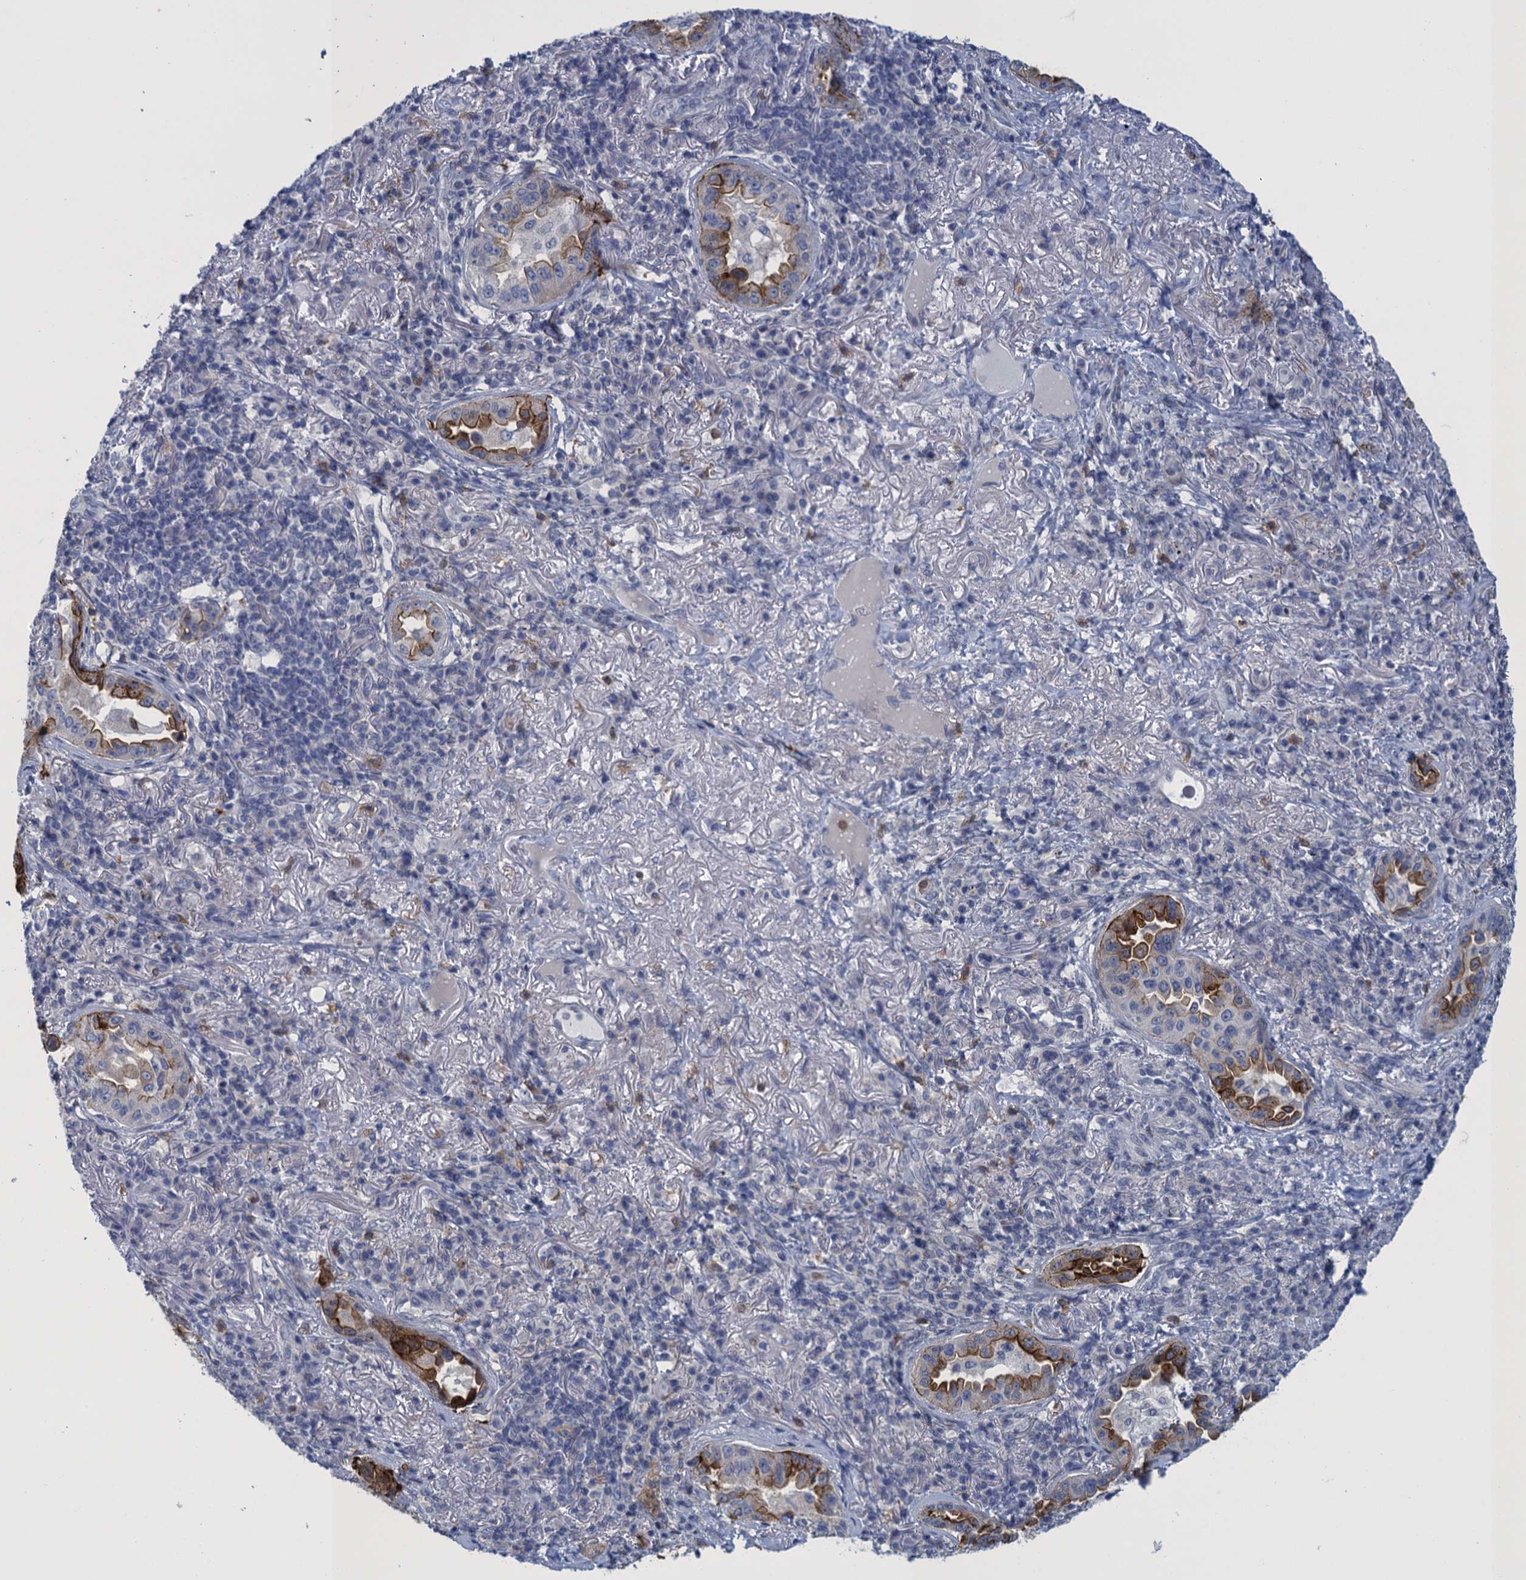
{"staining": {"intensity": "strong", "quantity": "25%-75%", "location": "cytoplasmic/membranous"}, "tissue": "lung cancer", "cell_type": "Tumor cells", "image_type": "cancer", "snomed": [{"axis": "morphology", "description": "Adenocarcinoma, NOS"}, {"axis": "topography", "description": "Lung"}], "caption": "Approximately 25%-75% of tumor cells in human lung cancer (adenocarcinoma) reveal strong cytoplasmic/membranous protein staining as visualized by brown immunohistochemical staining.", "gene": "SCEL", "patient": {"sex": "female", "age": 69}}